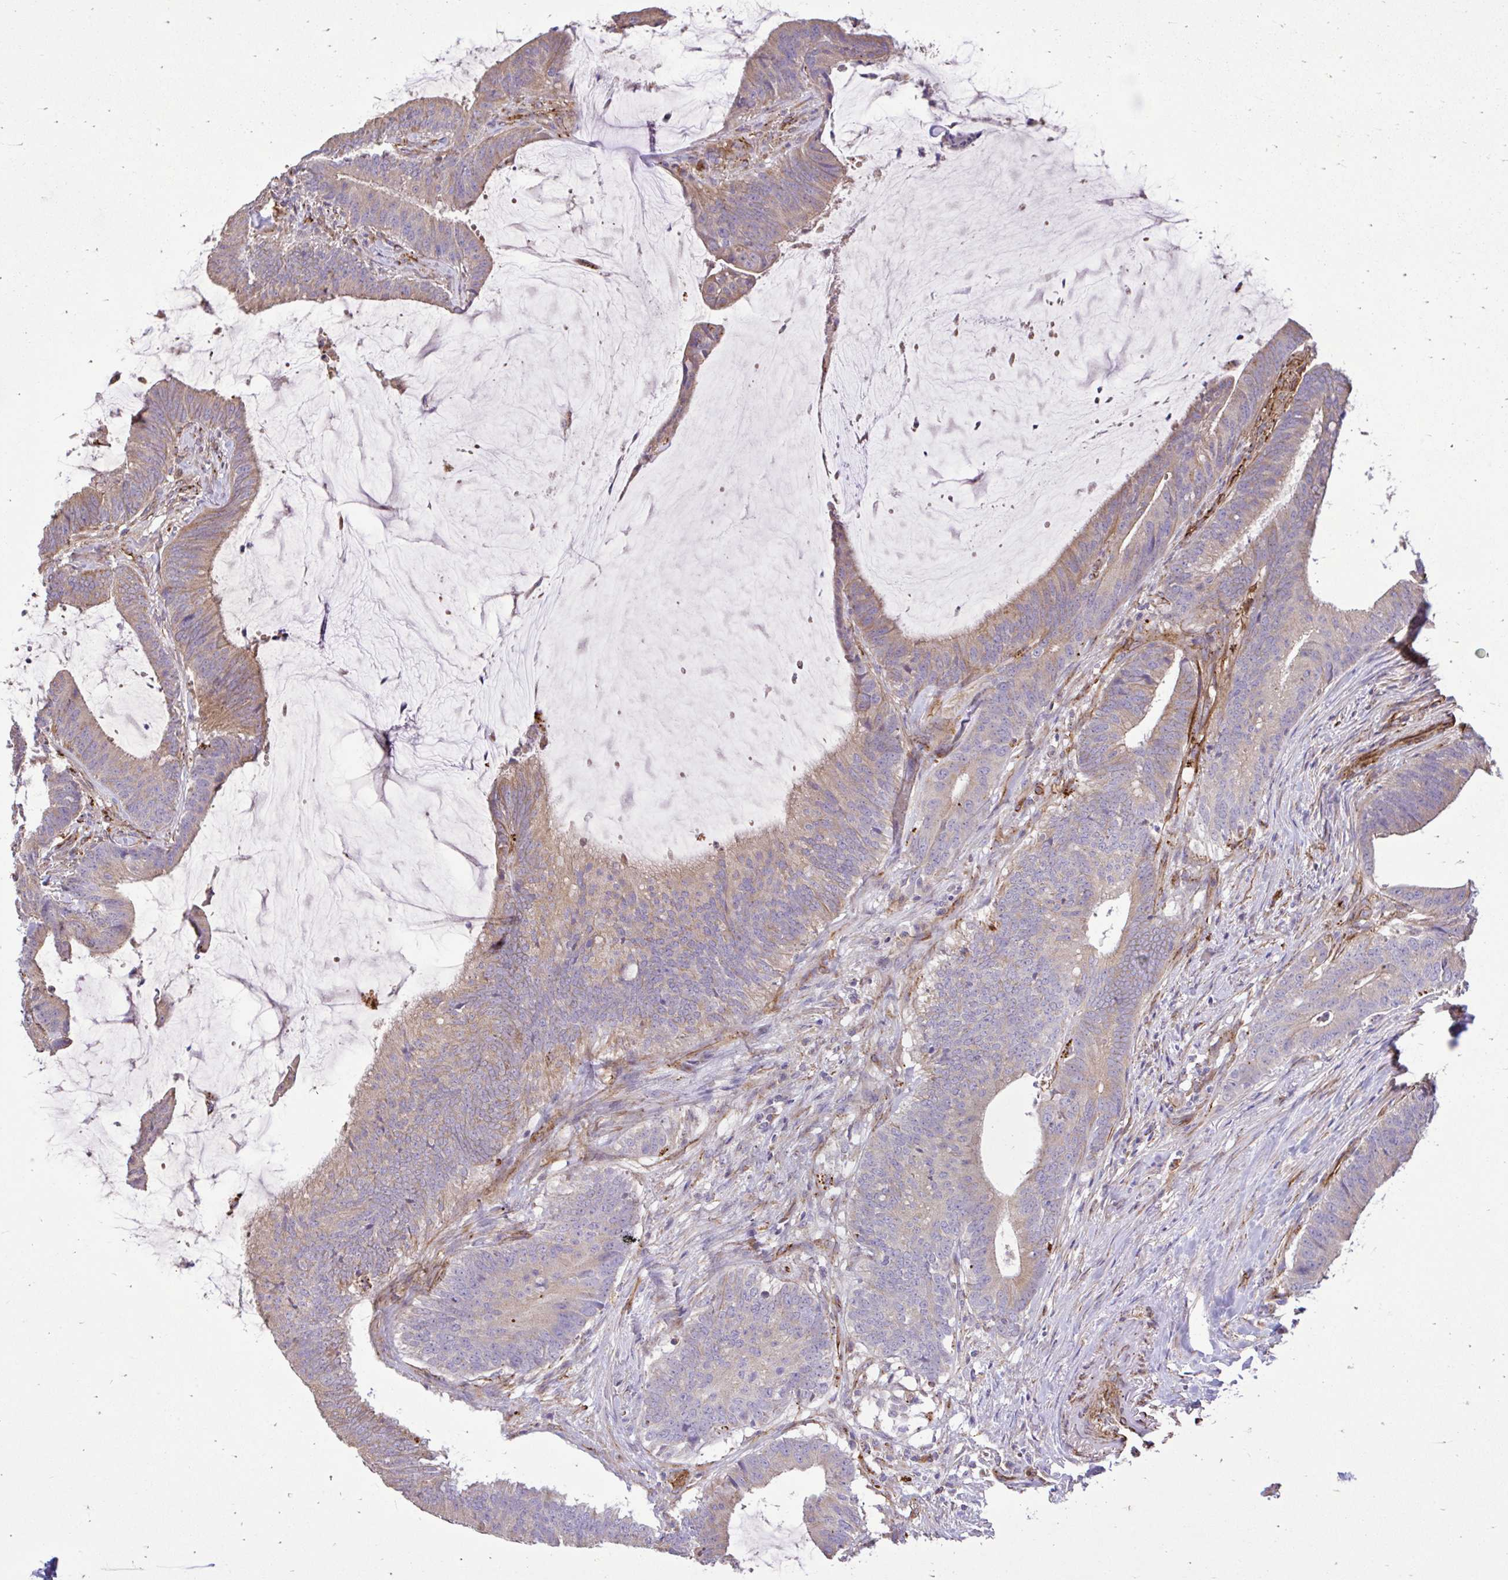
{"staining": {"intensity": "moderate", "quantity": ">75%", "location": "cytoplasmic/membranous"}, "tissue": "colorectal cancer", "cell_type": "Tumor cells", "image_type": "cancer", "snomed": [{"axis": "morphology", "description": "Adenocarcinoma, NOS"}, {"axis": "topography", "description": "Colon"}], "caption": "Immunohistochemical staining of human colorectal adenocarcinoma demonstrates moderate cytoplasmic/membranous protein positivity in approximately >75% of tumor cells.", "gene": "PTPRK", "patient": {"sex": "female", "age": 43}}